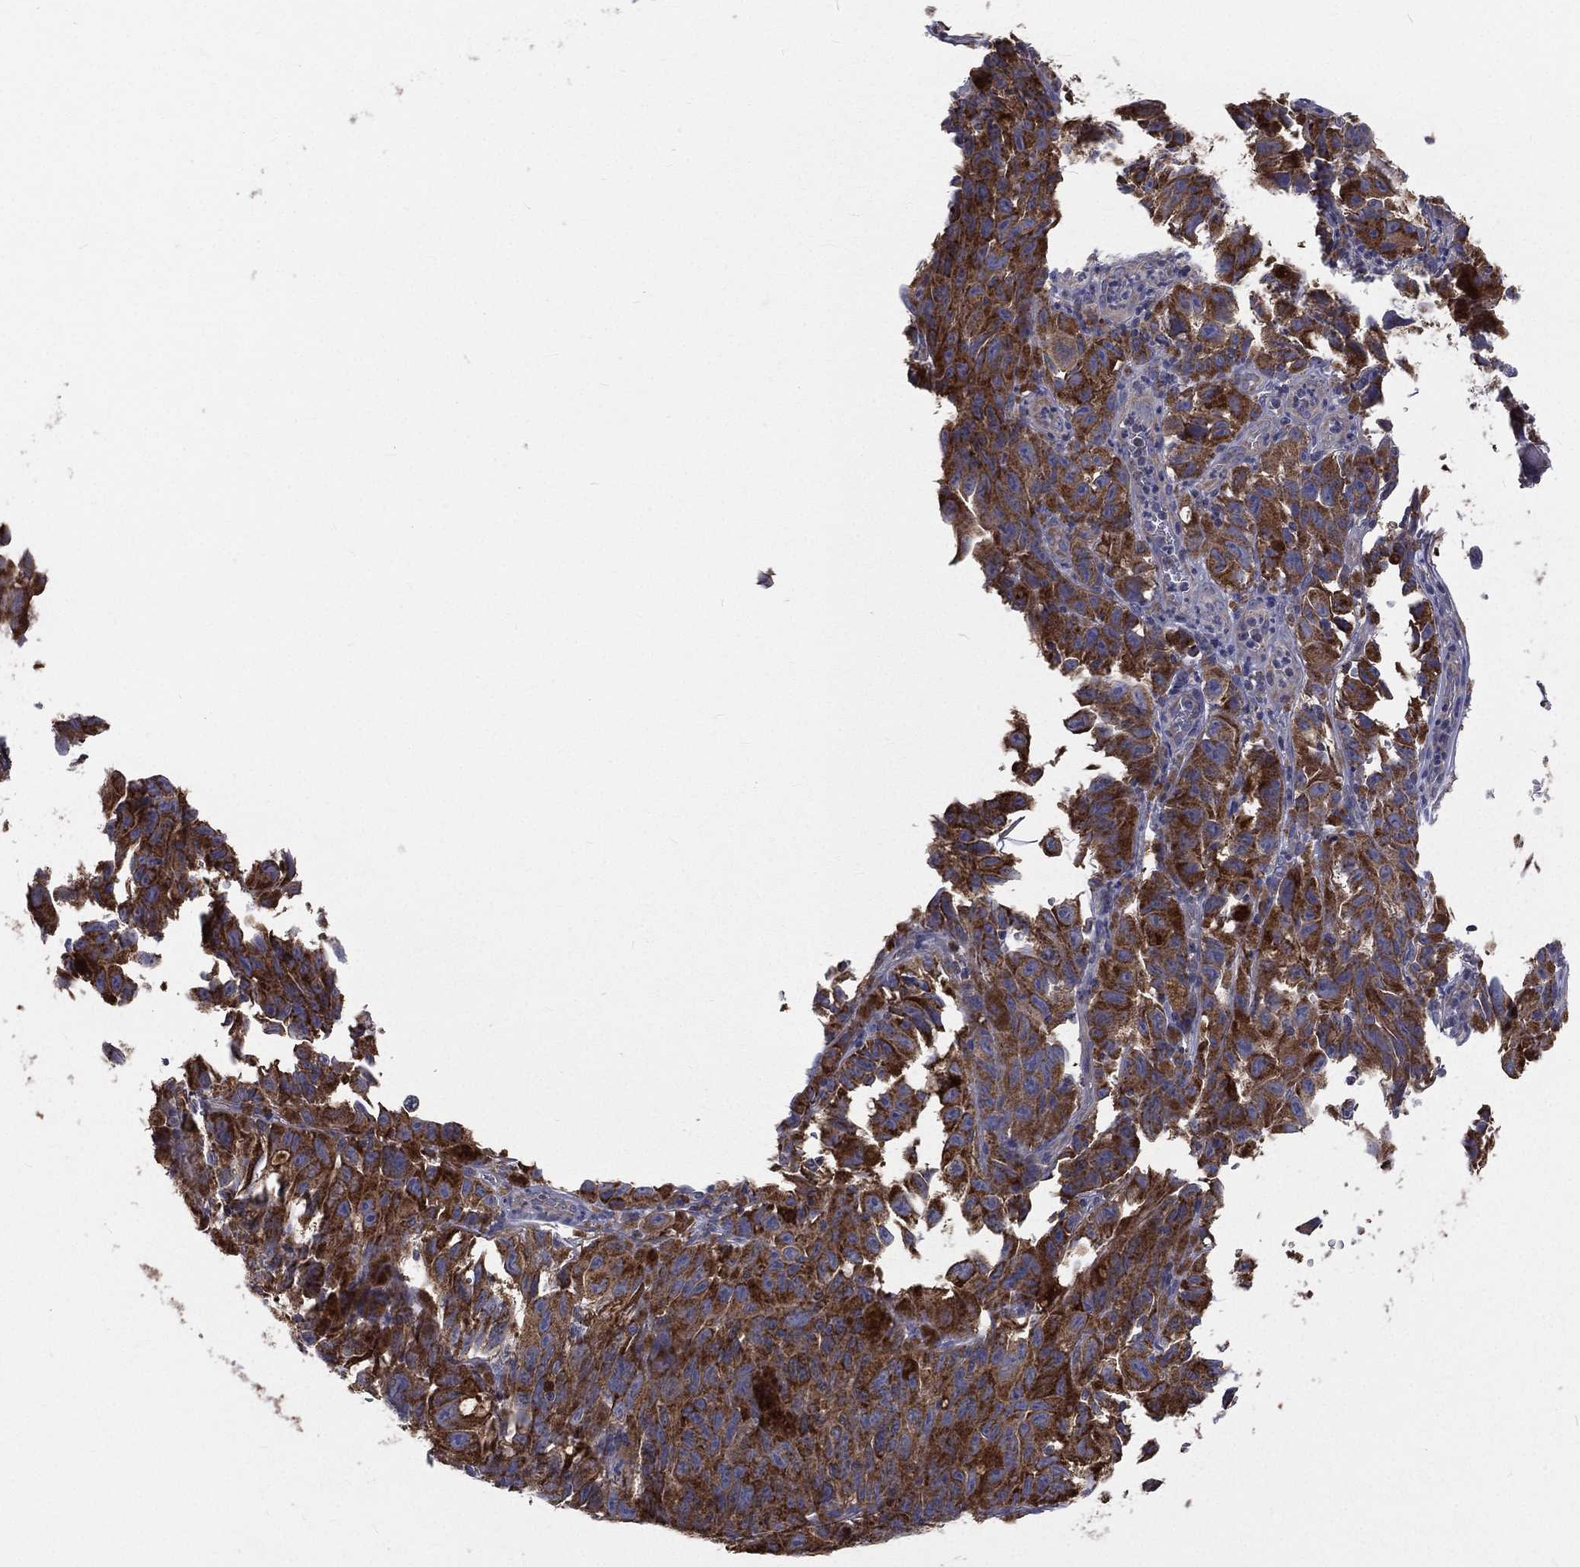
{"staining": {"intensity": "strong", "quantity": ">75%", "location": "cytoplasmic/membranous"}, "tissue": "melanoma", "cell_type": "Tumor cells", "image_type": "cancer", "snomed": [{"axis": "morphology", "description": "Malignant melanoma, NOS"}, {"axis": "topography", "description": "Vulva, labia, clitoris and Bartholin´s gland, NO"}], "caption": "Immunohistochemistry (IHC) photomicrograph of neoplastic tissue: human malignant melanoma stained using immunohistochemistry (IHC) demonstrates high levels of strong protein expression localized specifically in the cytoplasmic/membranous of tumor cells, appearing as a cytoplasmic/membranous brown color.", "gene": "HADH", "patient": {"sex": "female", "age": 75}}